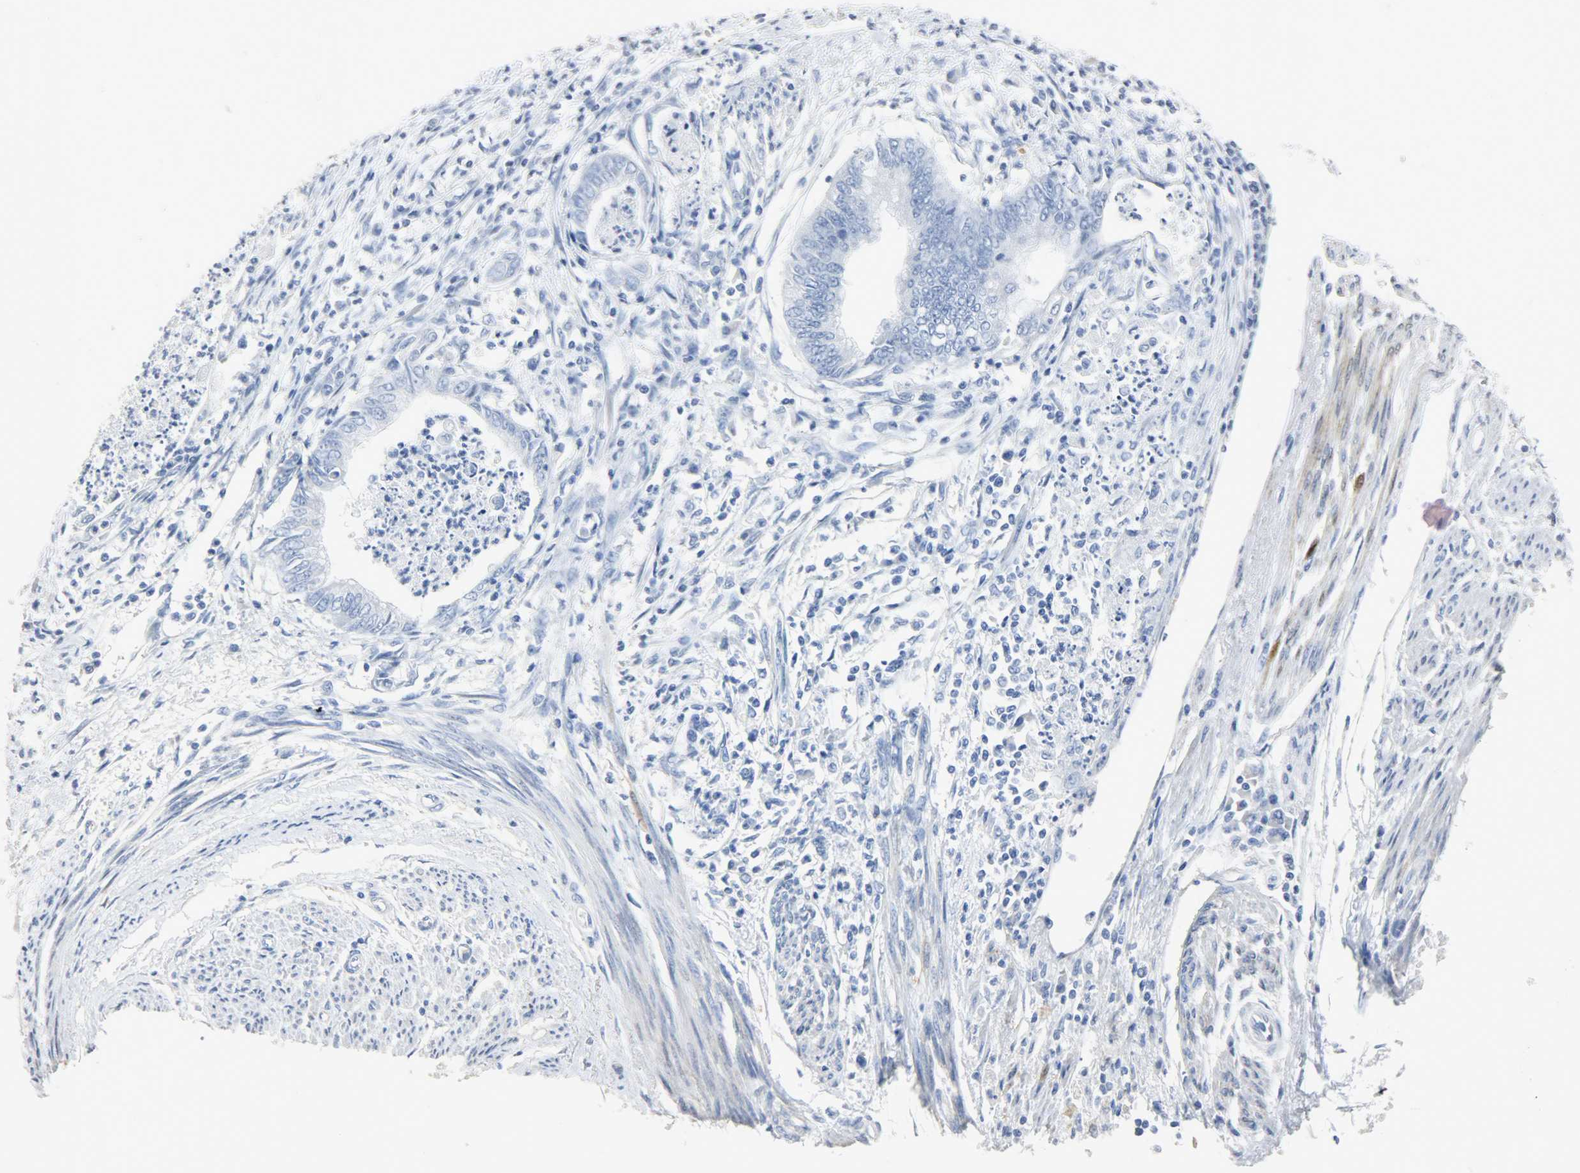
{"staining": {"intensity": "negative", "quantity": "none", "location": "none"}, "tissue": "endometrial cancer", "cell_type": "Tumor cells", "image_type": "cancer", "snomed": [{"axis": "morphology", "description": "Adenocarcinoma, NOS"}, {"axis": "topography", "description": "Endometrium"}], "caption": "Adenocarcinoma (endometrial) was stained to show a protein in brown. There is no significant positivity in tumor cells.", "gene": "CA3", "patient": {"sex": "female", "age": 79}}